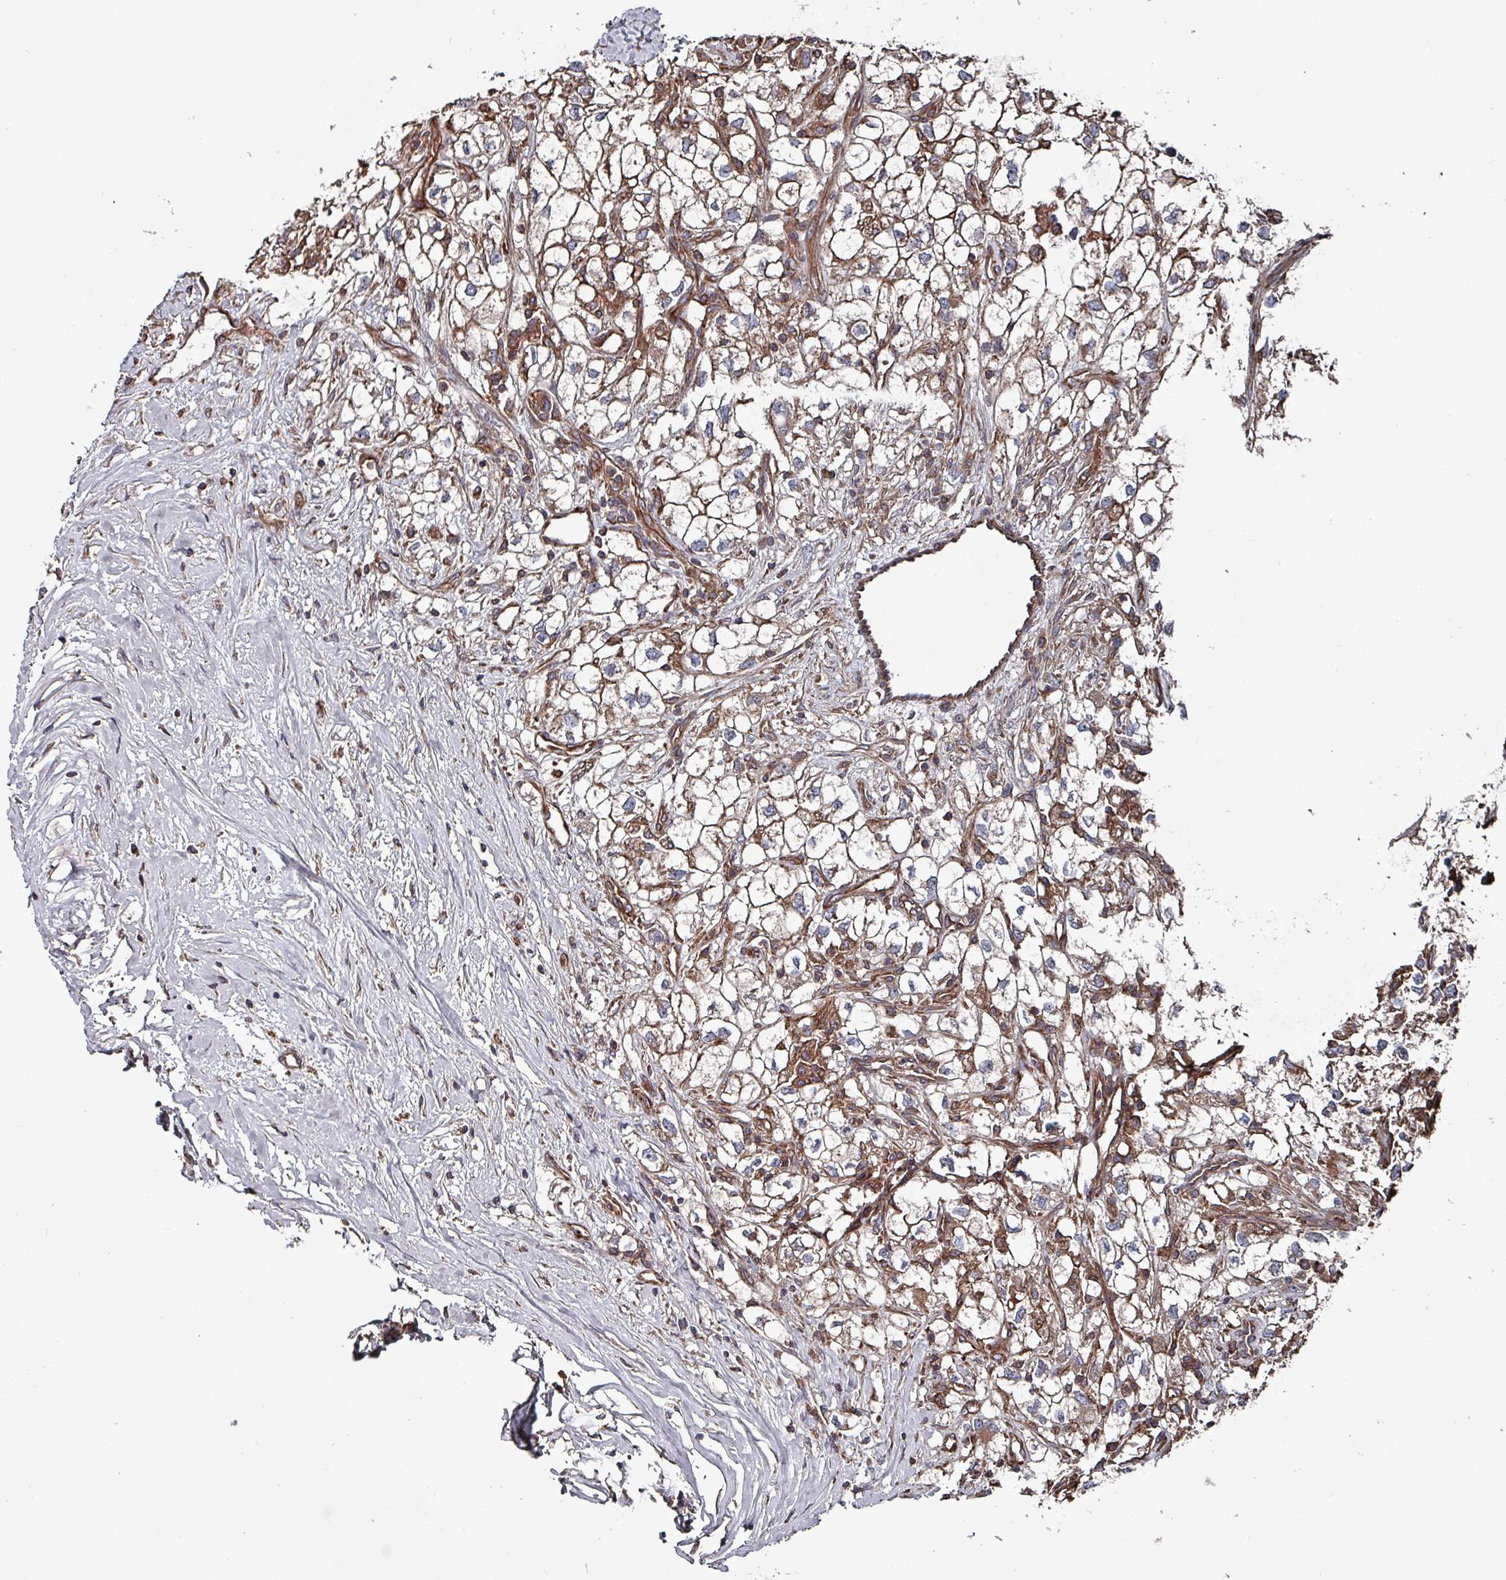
{"staining": {"intensity": "moderate", "quantity": ">75%", "location": "cytoplasmic/membranous"}, "tissue": "renal cancer", "cell_type": "Tumor cells", "image_type": "cancer", "snomed": [{"axis": "morphology", "description": "Adenocarcinoma, NOS"}, {"axis": "topography", "description": "Kidney"}], "caption": "Tumor cells display medium levels of moderate cytoplasmic/membranous positivity in approximately >75% of cells in human renal cancer. (DAB (3,3'-diaminobenzidine) IHC, brown staining for protein, blue staining for nuclei).", "gene": "ANO10", "patient": {"sex": "male", "age": 59}}